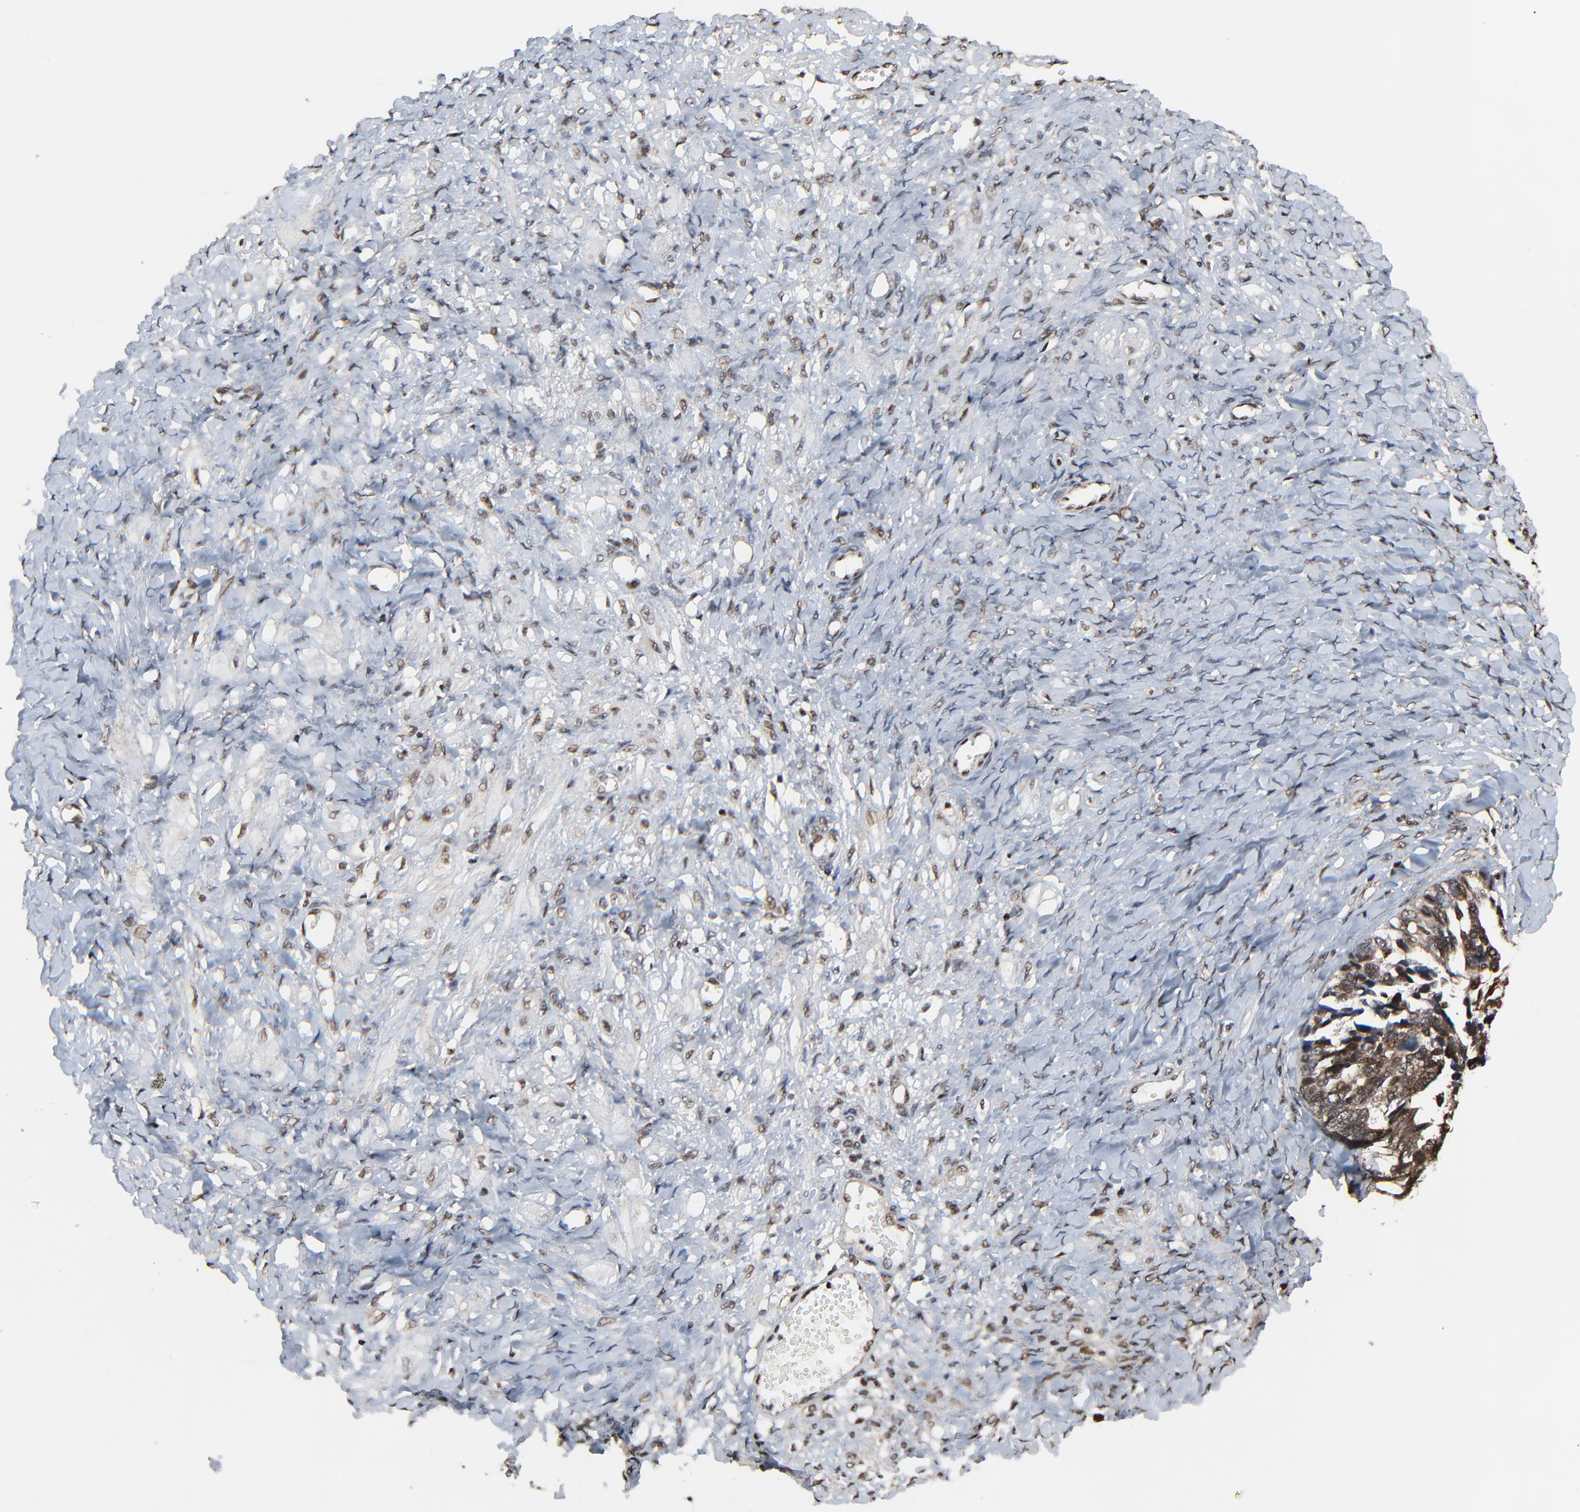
{"staining": {"intensity": "strong", "quantity": ">75%", "location": "cytoplasmic/membranous,nuclear"}, "tissue": "ovarian cancer", "cell_type": "Tumor cells", "image_type": "cancer", "snomed": [{"axis": "morphology", "description": "Cystadenocarcinoma, serous, NOS"}, {"axis": "topography", "description": "Ovary"}], "caption": "A brown stain labels strong cytoplasmic/membranous and nuclear staining of a protein in ovarian cancer (serous cystadenocarcinoma) tumor cells.", "gene": "RHOJ", "patient": {"sex": "female", "age": 77}}